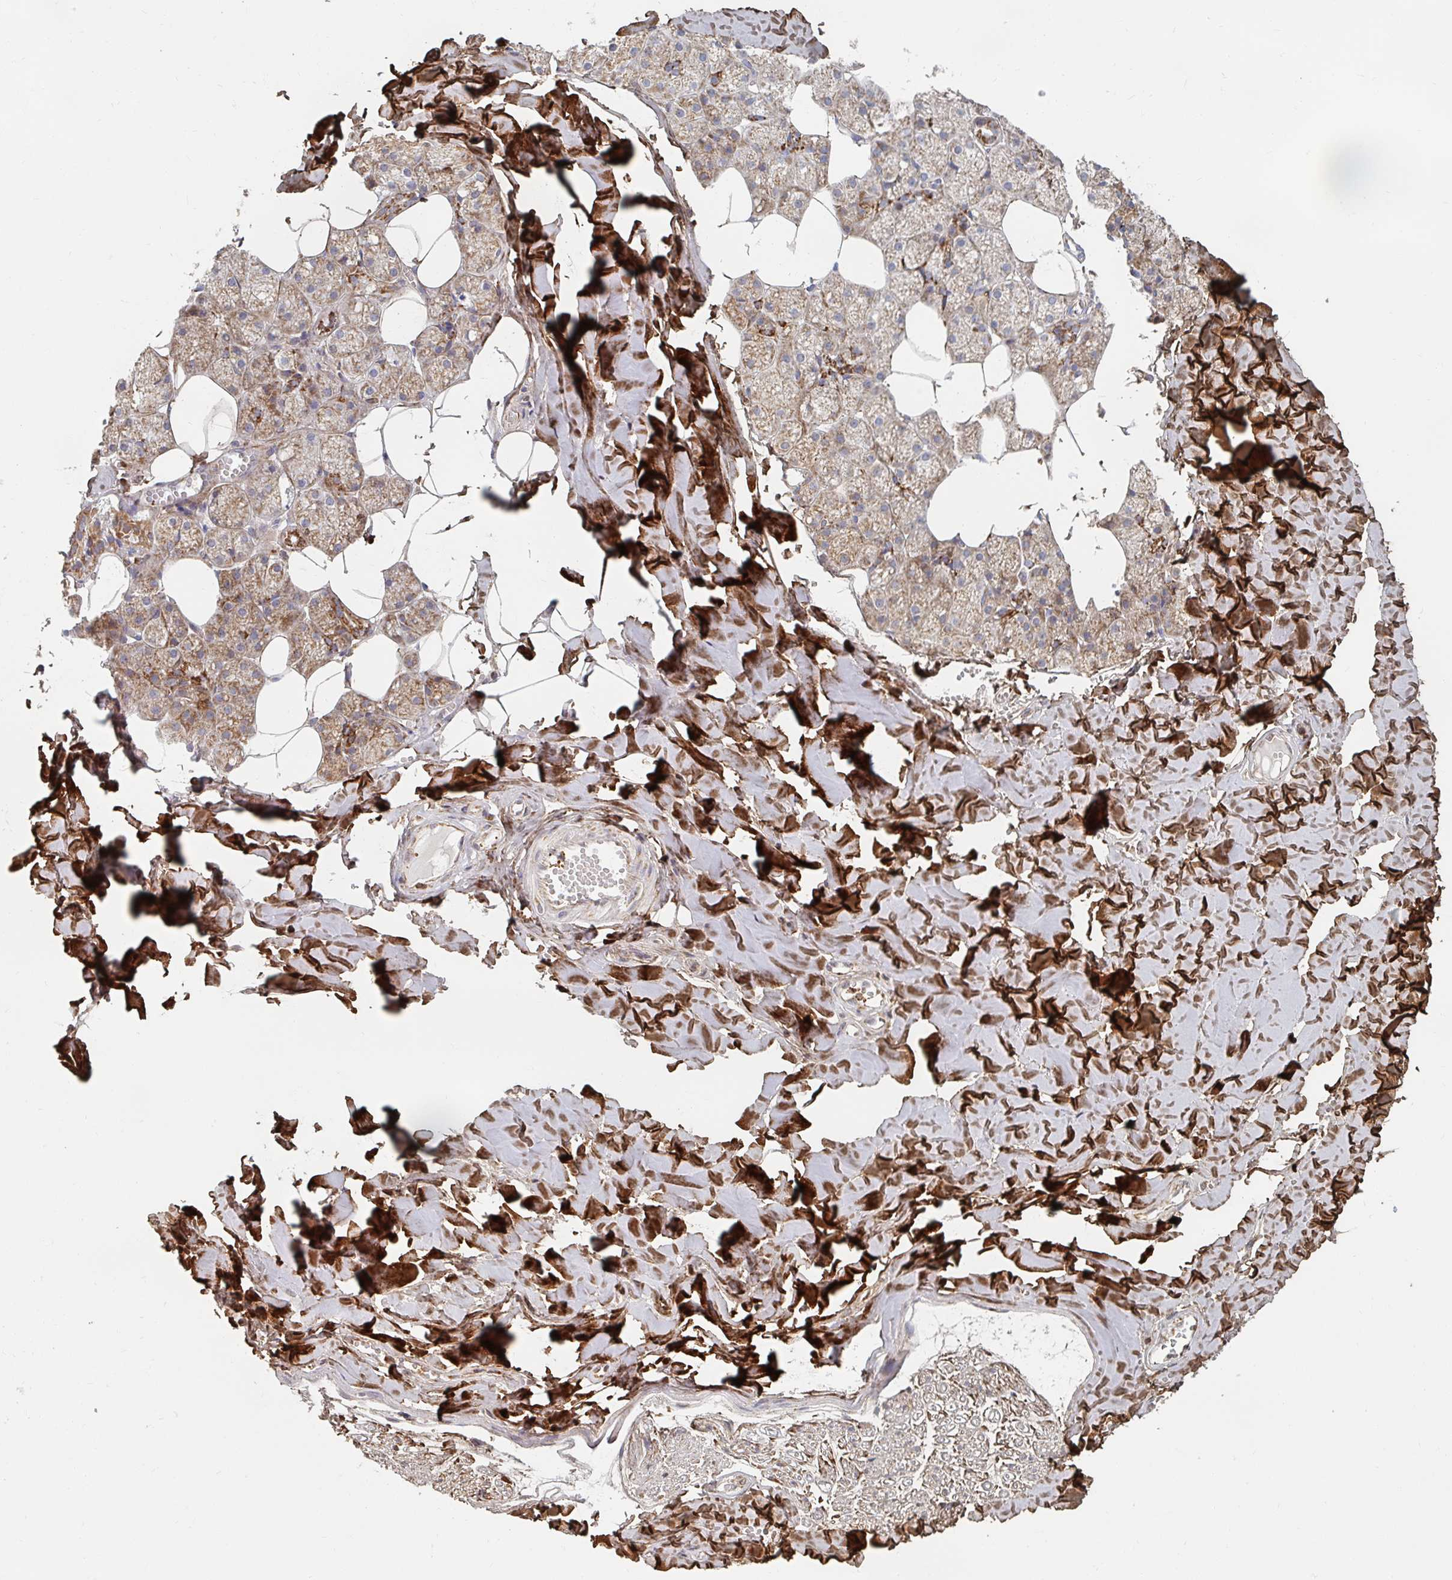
{"staining": {"intensity": "moderate", "quantity": ">75%", "location": "cytoplasmic/membranous"}, "tissue": "salivary gland", "cell_type": "Glandular cells", "image_type": "normal", "snomed": [{"axis": "morphology", "description": "Normal tissue, NOS"}, {"axis": "topography", "description": "Salivary gland"}, {"axis": "topography", "description": "Peripheral nerve tissue"}], "caption": "Salivary gland was stained to show a protein in brown. There is medium levels of moderate cytoplasmic/membranous positivity in approximately >75% of glandular cells. (brown staining indicates protein expression, while blue staining denotes nuclei).", "gene": "MAVS", "patient": {"sex": "male", "age": 38}}